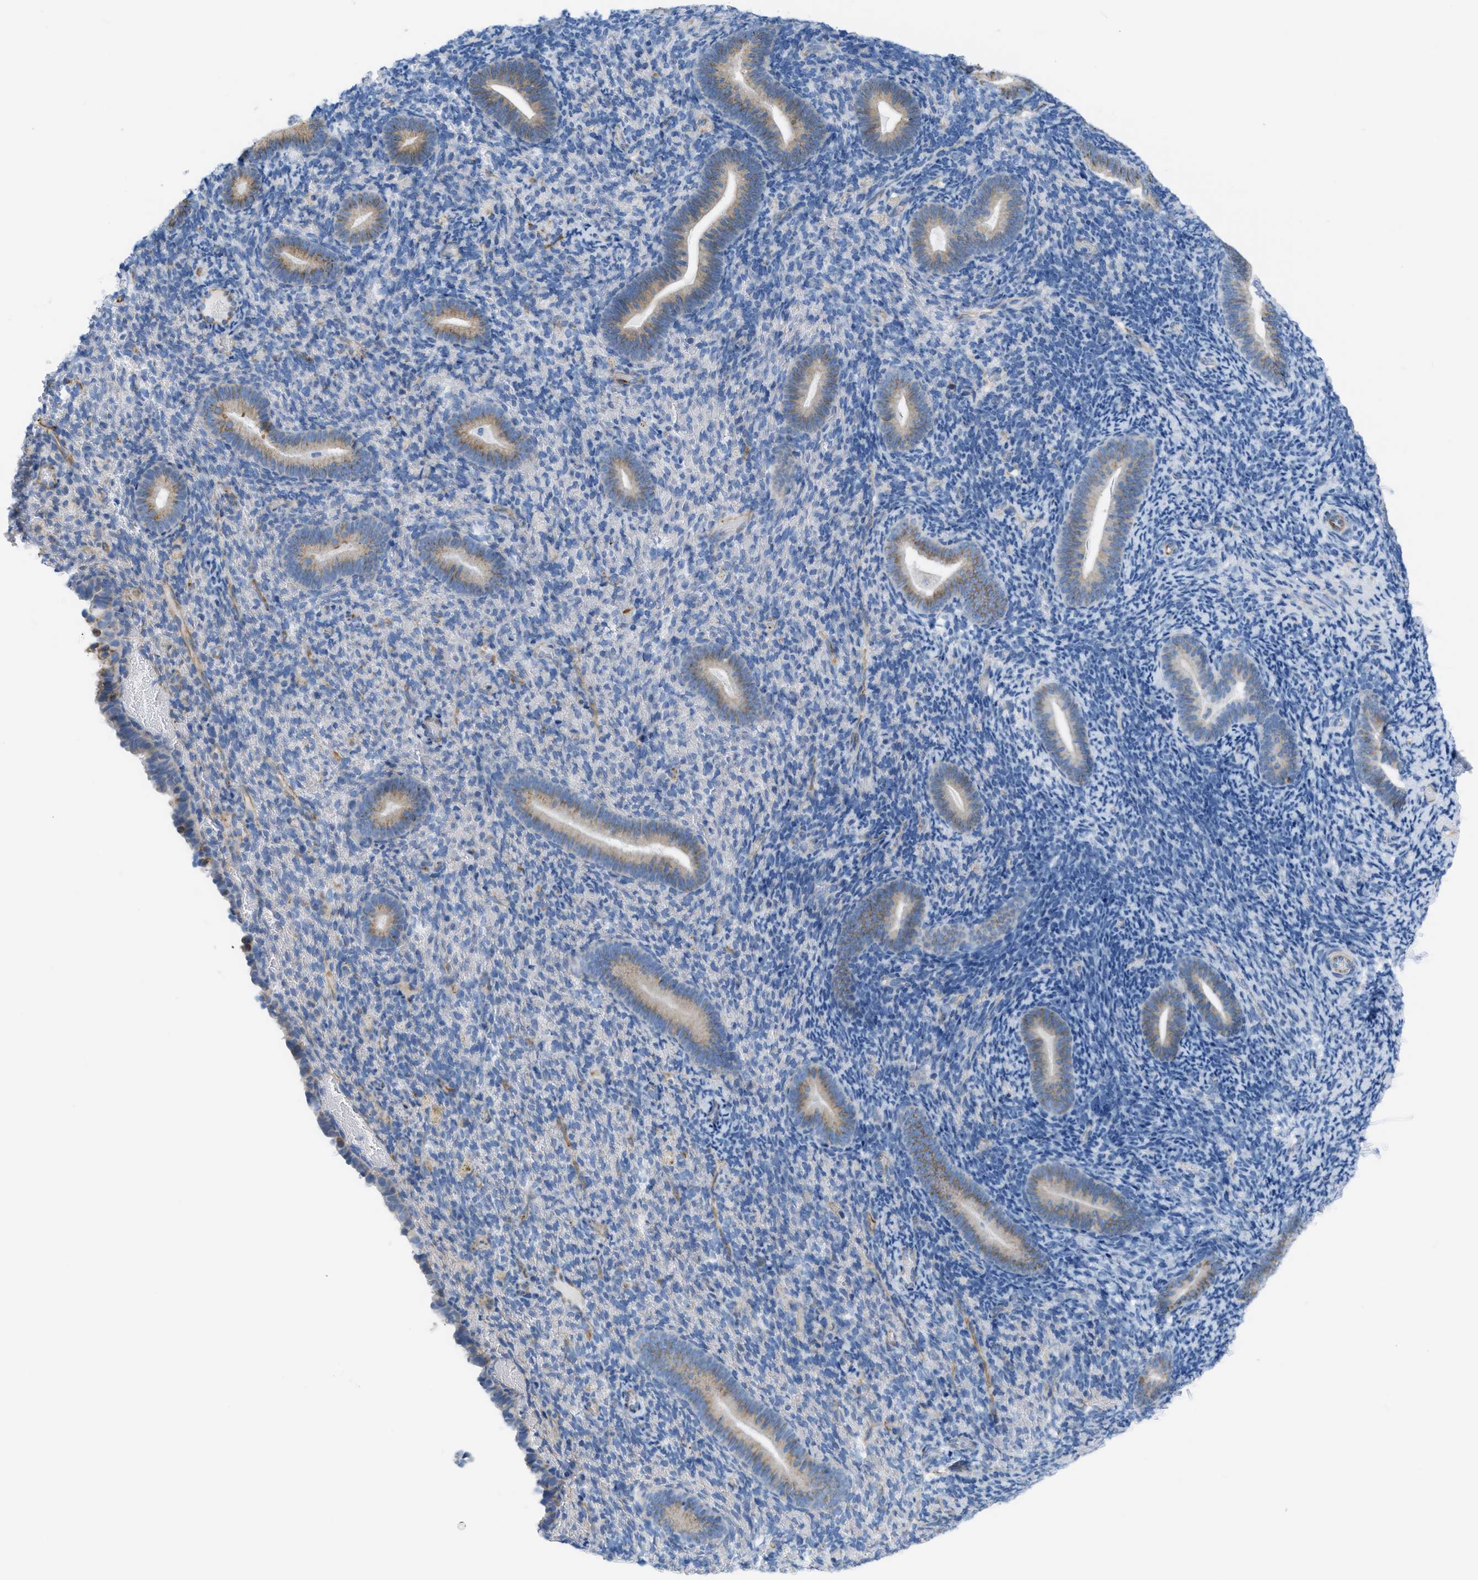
{"staining": {"intensity": "negative", "quantity": "none", "location": "none"}, "tissue": "endometrium", "cell_type": "Cells in endometrial stroma", "image_type": "normal", "snomed": [{"axis": "morphology", "description": "Normal tissue, NOS"}, {"axis": "topography", "description": "Endometrium"}], "caption": "Cells in endometrial stroma show no significant protein positivity in normal endometrium. Brightfield microscopy of immunohistochemistry stained with DAB (brown) and hematoxylin (blue), captured at high magnification.", "gene": "SLC12A1", "patient": {"sex": "female", "age": 51}}